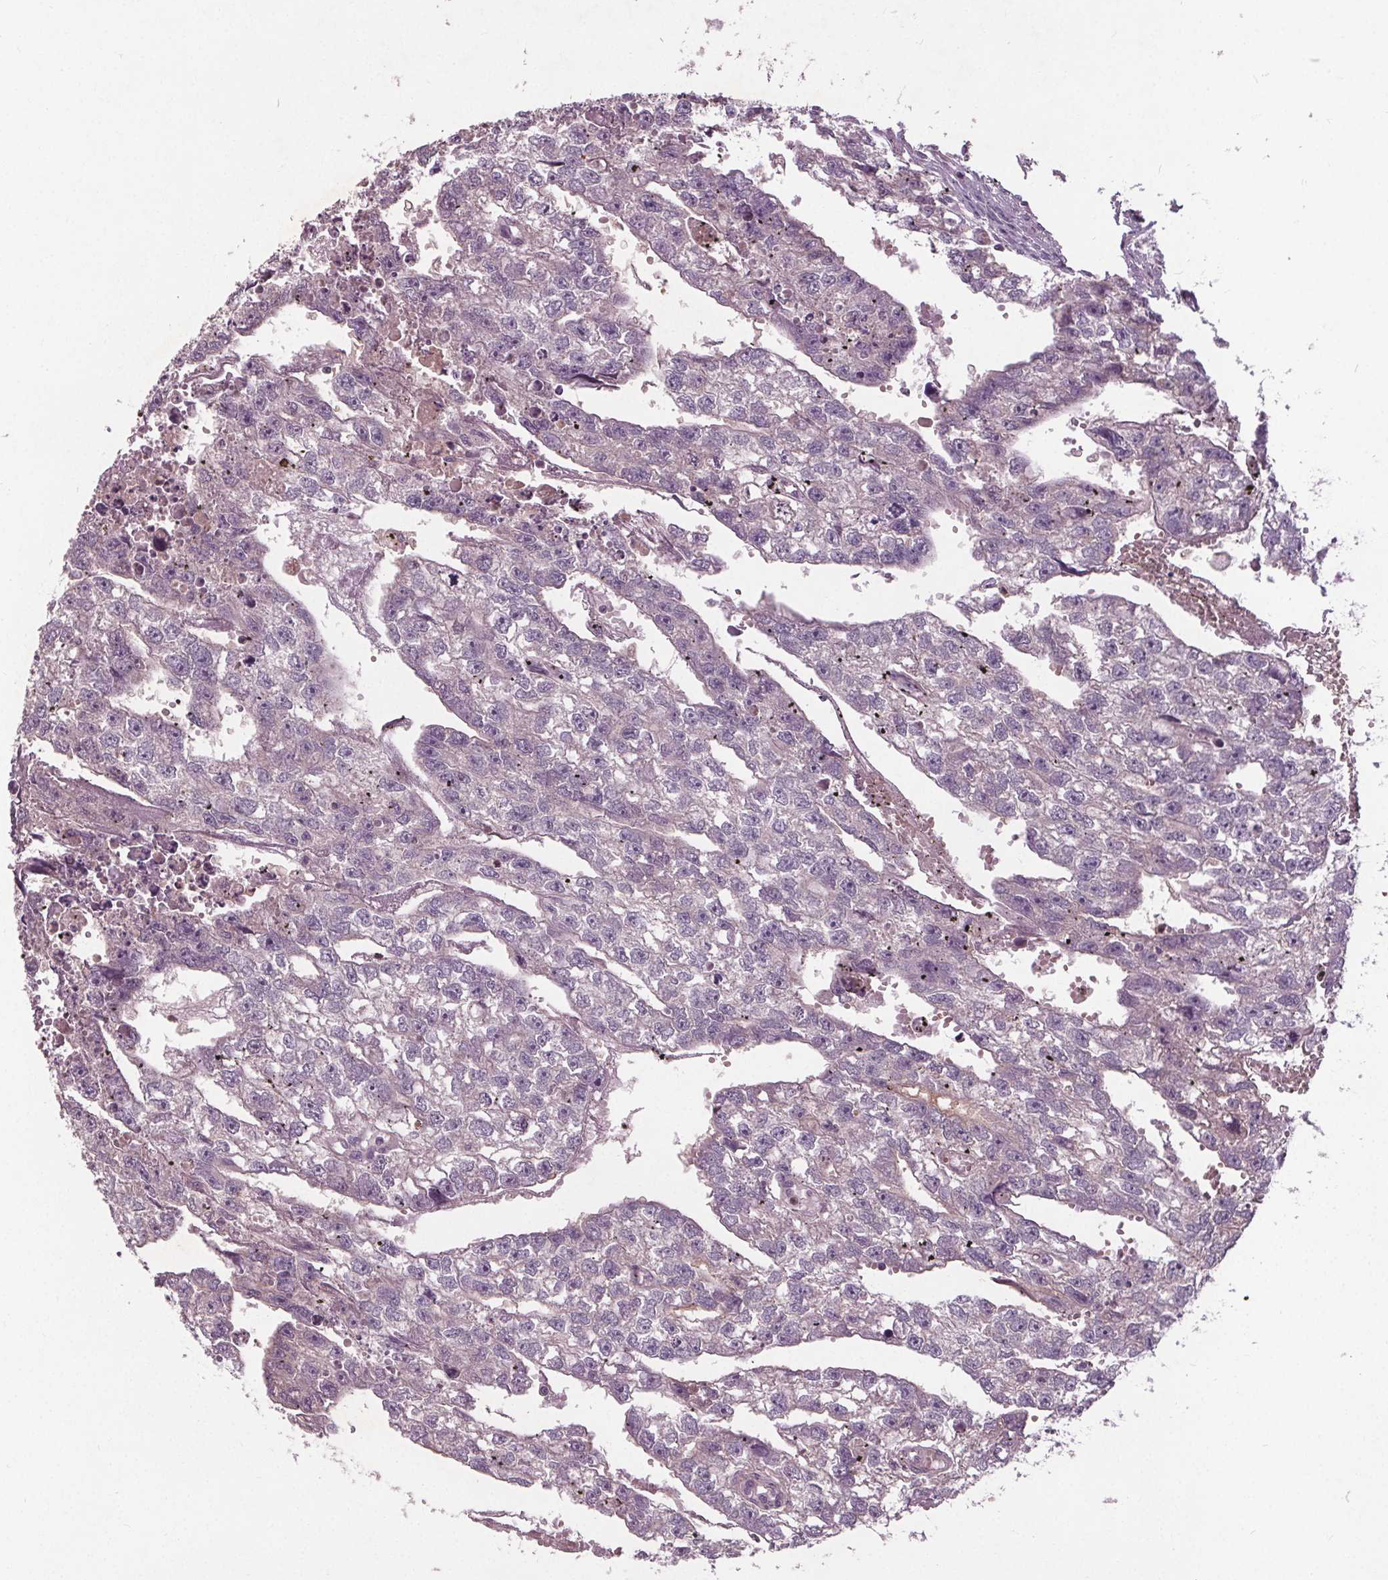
{"staining": {"intensity": "negative", "quantity": "none", "location": "none"}, "tissue": "testis cancer", "cell_type": "Tumor cells", "image_type": "cancer", "snomed": [{"axis": "morphology", "description": "Carcinoma, Embryonal, NOS"}, {"axis": "morphology", "description": "Teratoma, malignant, NOS"}, {"axis": "topography", "description": "Testis"}], "caption": "This image is of testis cancer stained with immunohistochemistry (IHC) to label a protein in brown with the nuclei are counter-stained blue. There is no positivity in tumor cells.", "gene": "PDGFD", "patient": {"sex": "male", "age": 44}}